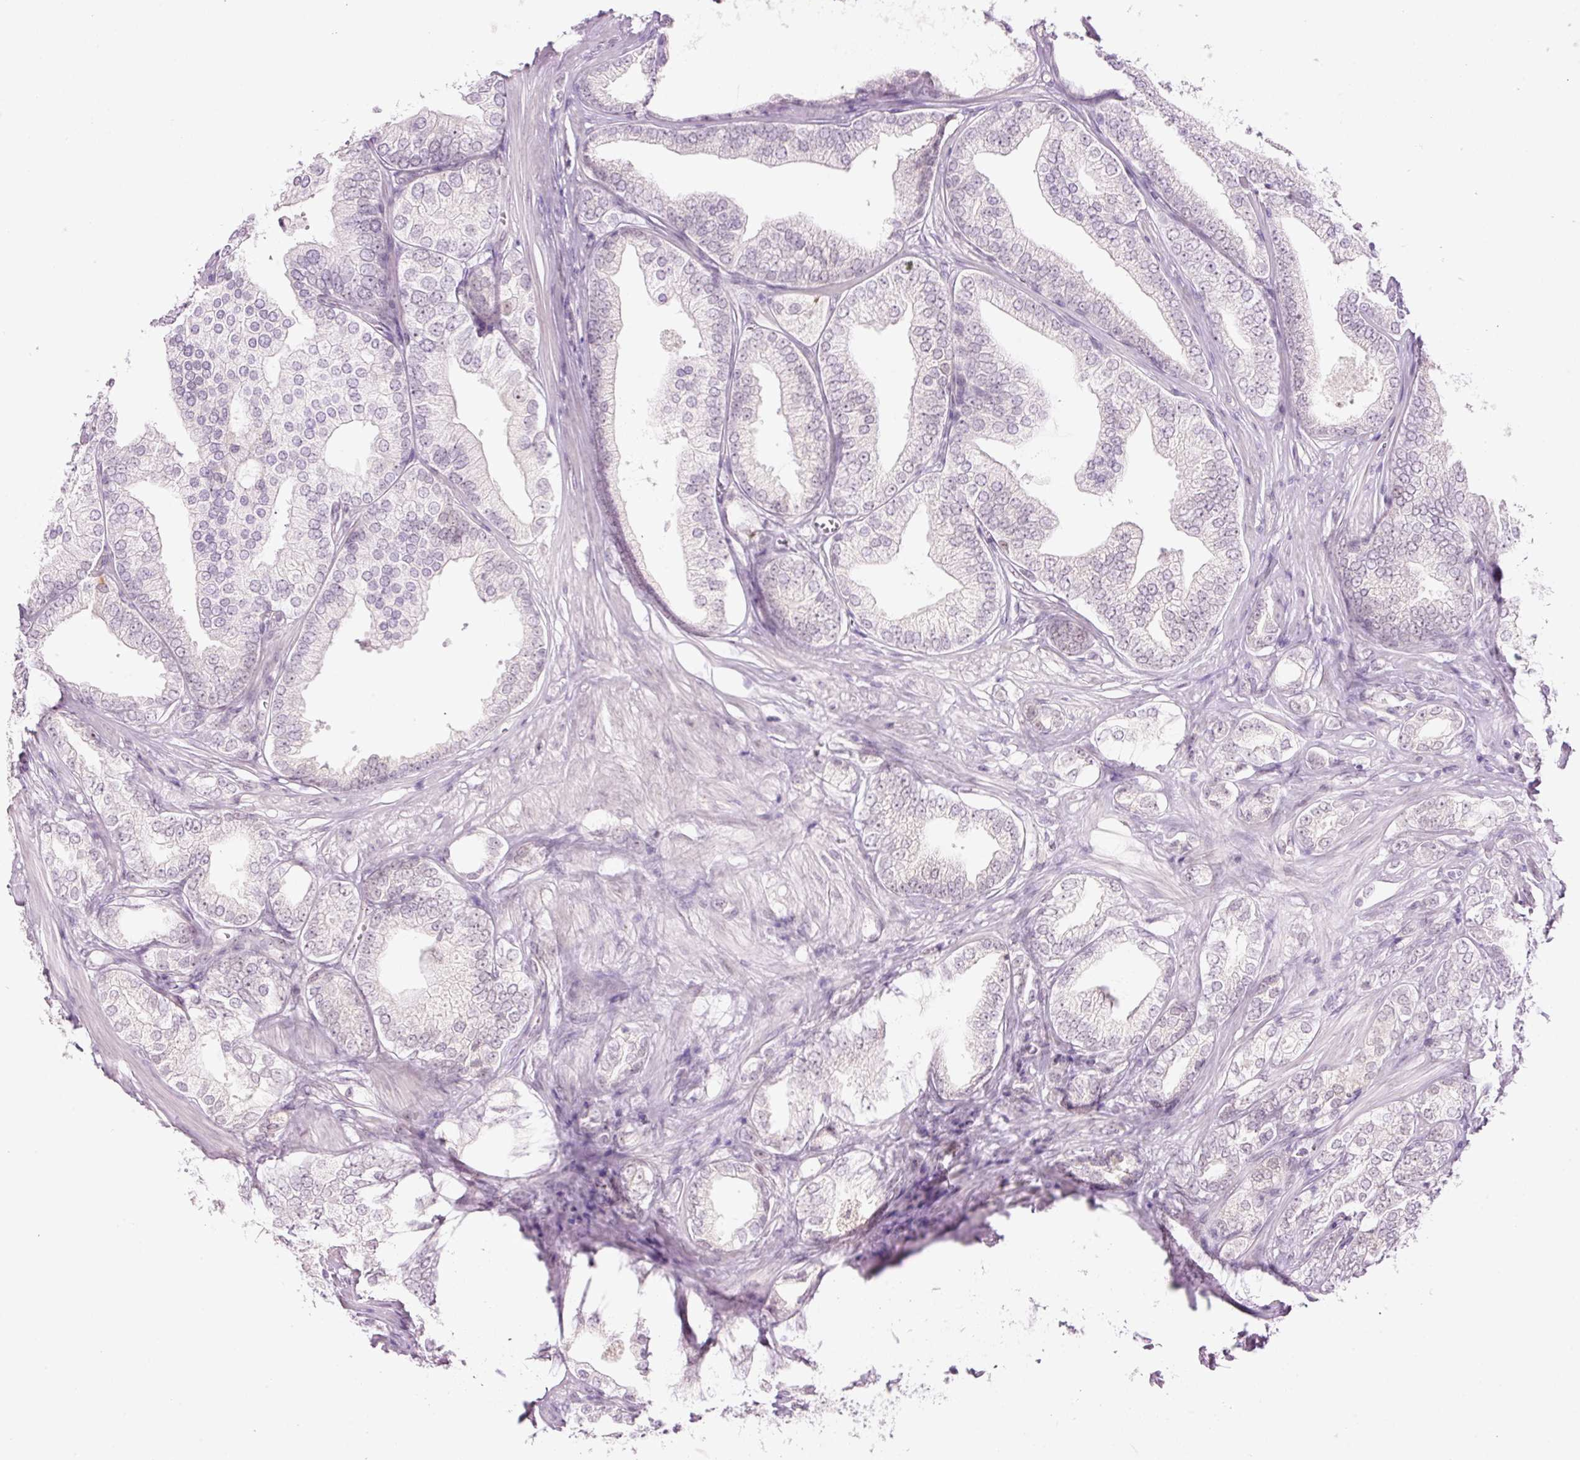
{"staining": {"intensity": "negative", "quantity": "none", "location": "none"}, "tissue": "prostate cancer", "cell_type": "Tumor cells", "image_type": "cancer", "snomed": [{"axis": "morphology", "description": "Adenocarcinoma, High grade"}, {"axis": "topography", "description": "Prostate"}], "caption": "Immunohistochemical staining of human prostate cancer reveals no significant positivity in tumor cells.", "gene": "GCG", "patient": {"sex": "male", "age": 50}}